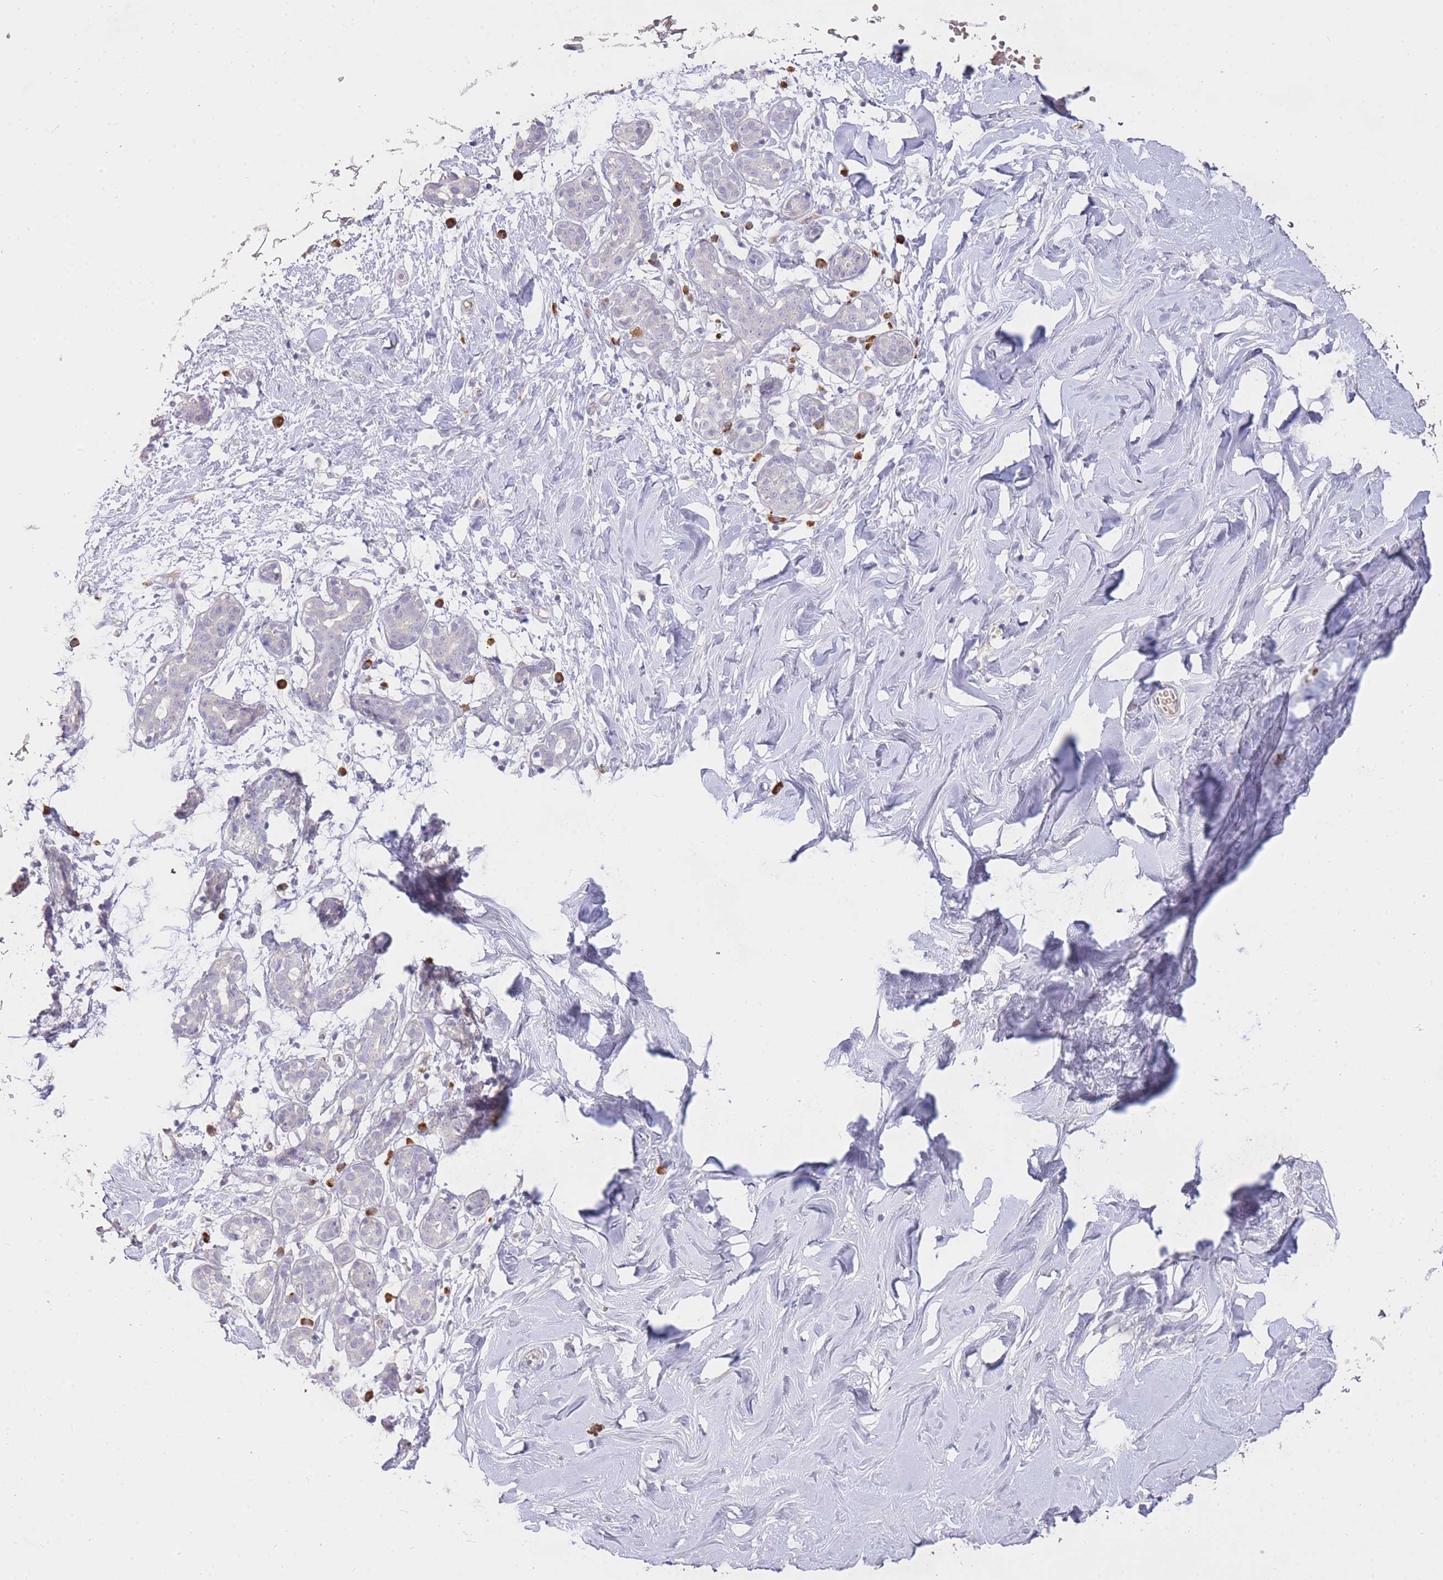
{"staining": {"intensity": "negative", "quantity": "none", "location": "none"}, "tissue": "breast", "cell_type": "Adipocytes", "image_type": "normal", "snomed": [{"axis": "morphology", "description": "Normal tissue, NOS"}, {"axis": "topography", "description": "Breast"}], "caption": "Immunohistochemistry of benign human breast shows no staining in adipocytes.", "gene": "FRG2B", "patient": {"sex": "female", "age": 27}}